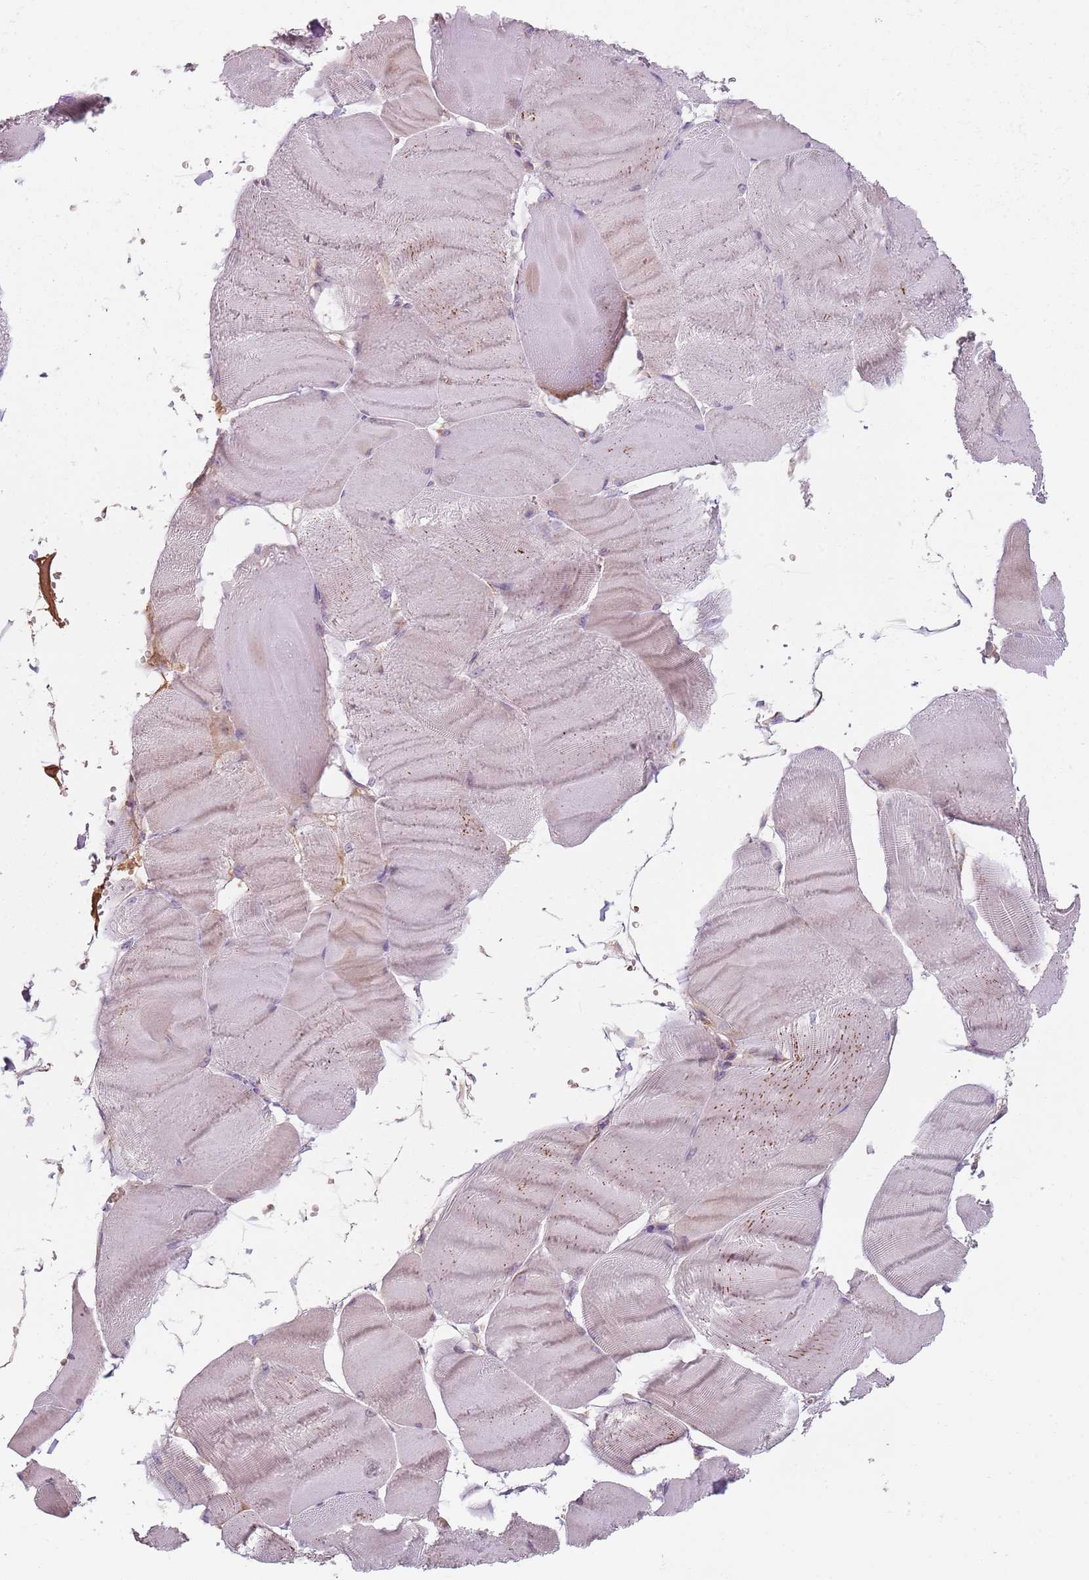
{"staining": {"intensity": "negative", "quantity": "none", "location": "none"}, "tissue": "skeletal muscle", "cell_type": "Myocytes", "image_type": "normal", "snomed": [{"axis": "morphology", "description": "Normal tissue, NOS"}, {"axis": "morphology", "description": "Basal cell carcinoma"}, {"axis": "topography", "description": "Skeletal muscle"}], "caption": "Myocytes are negative for brown protein staining in benign skeletal muscle. (DAB (3,3'-diaminobenzidine) immunohistochemistry visualized using brightfield microscopy, high magnification).", "gene": "SPATA2", "patient": {"sex": "female", "age": 64}}